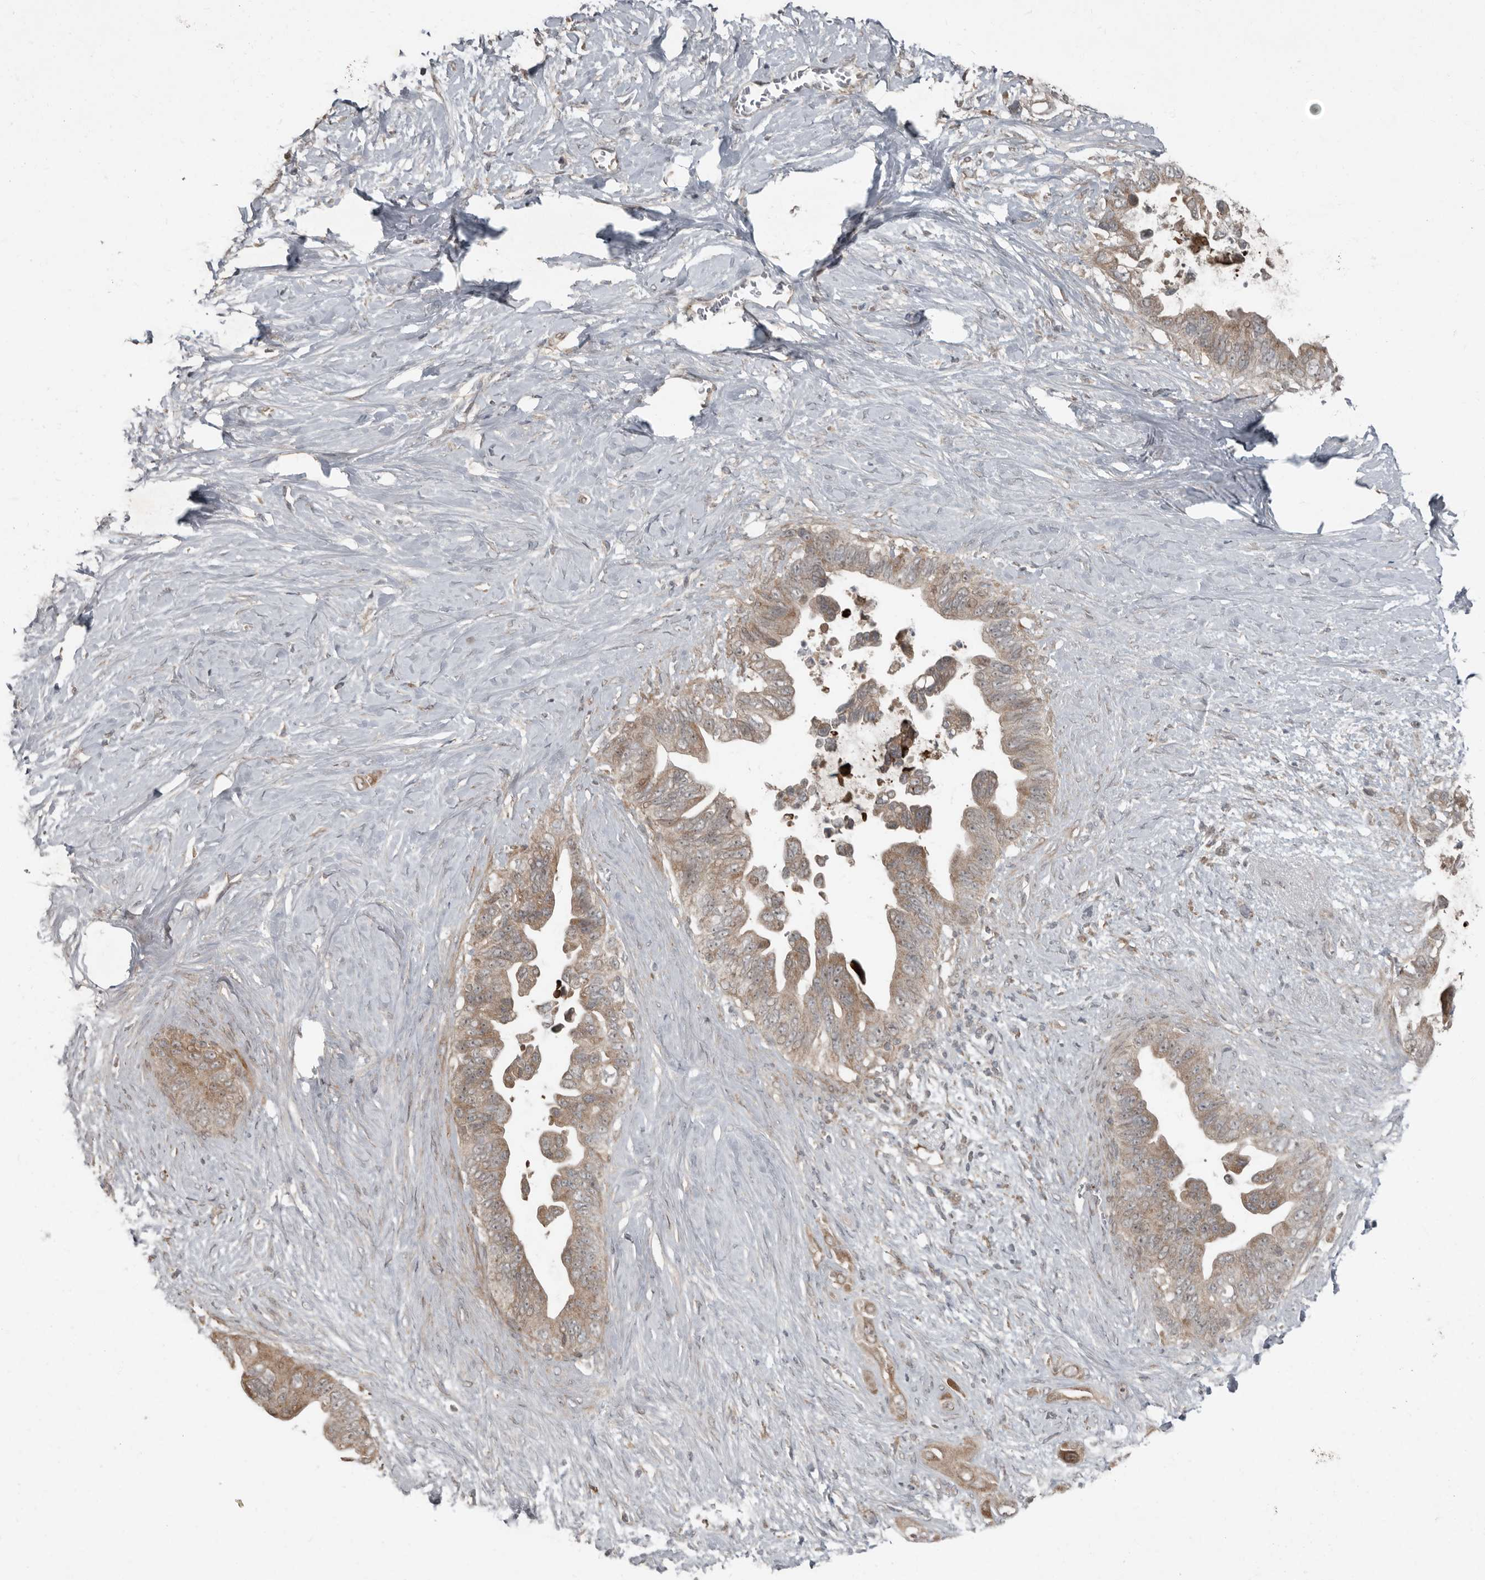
{"staining": {"intensity": "moderate", "quantity": ">75%", "location": "cytoplasmic/membranous"}, "tissue": "pancreatic cancer", "cell_type": "Tumor cells", "image_type": "cancer", "snomed": [{"axis": "morphology", "description": "Adenocarcinoma, NOS"}, {"axis": "topography", "description": "Pancreas"}], "caption": "The image shows a brown stain indicating the presence of a protein in the cytoplasmic/membranous of tumor cells in pancreatic cancer.", "gene": "SLC6A7", "patient": {"sex": "female", "age": 72}}